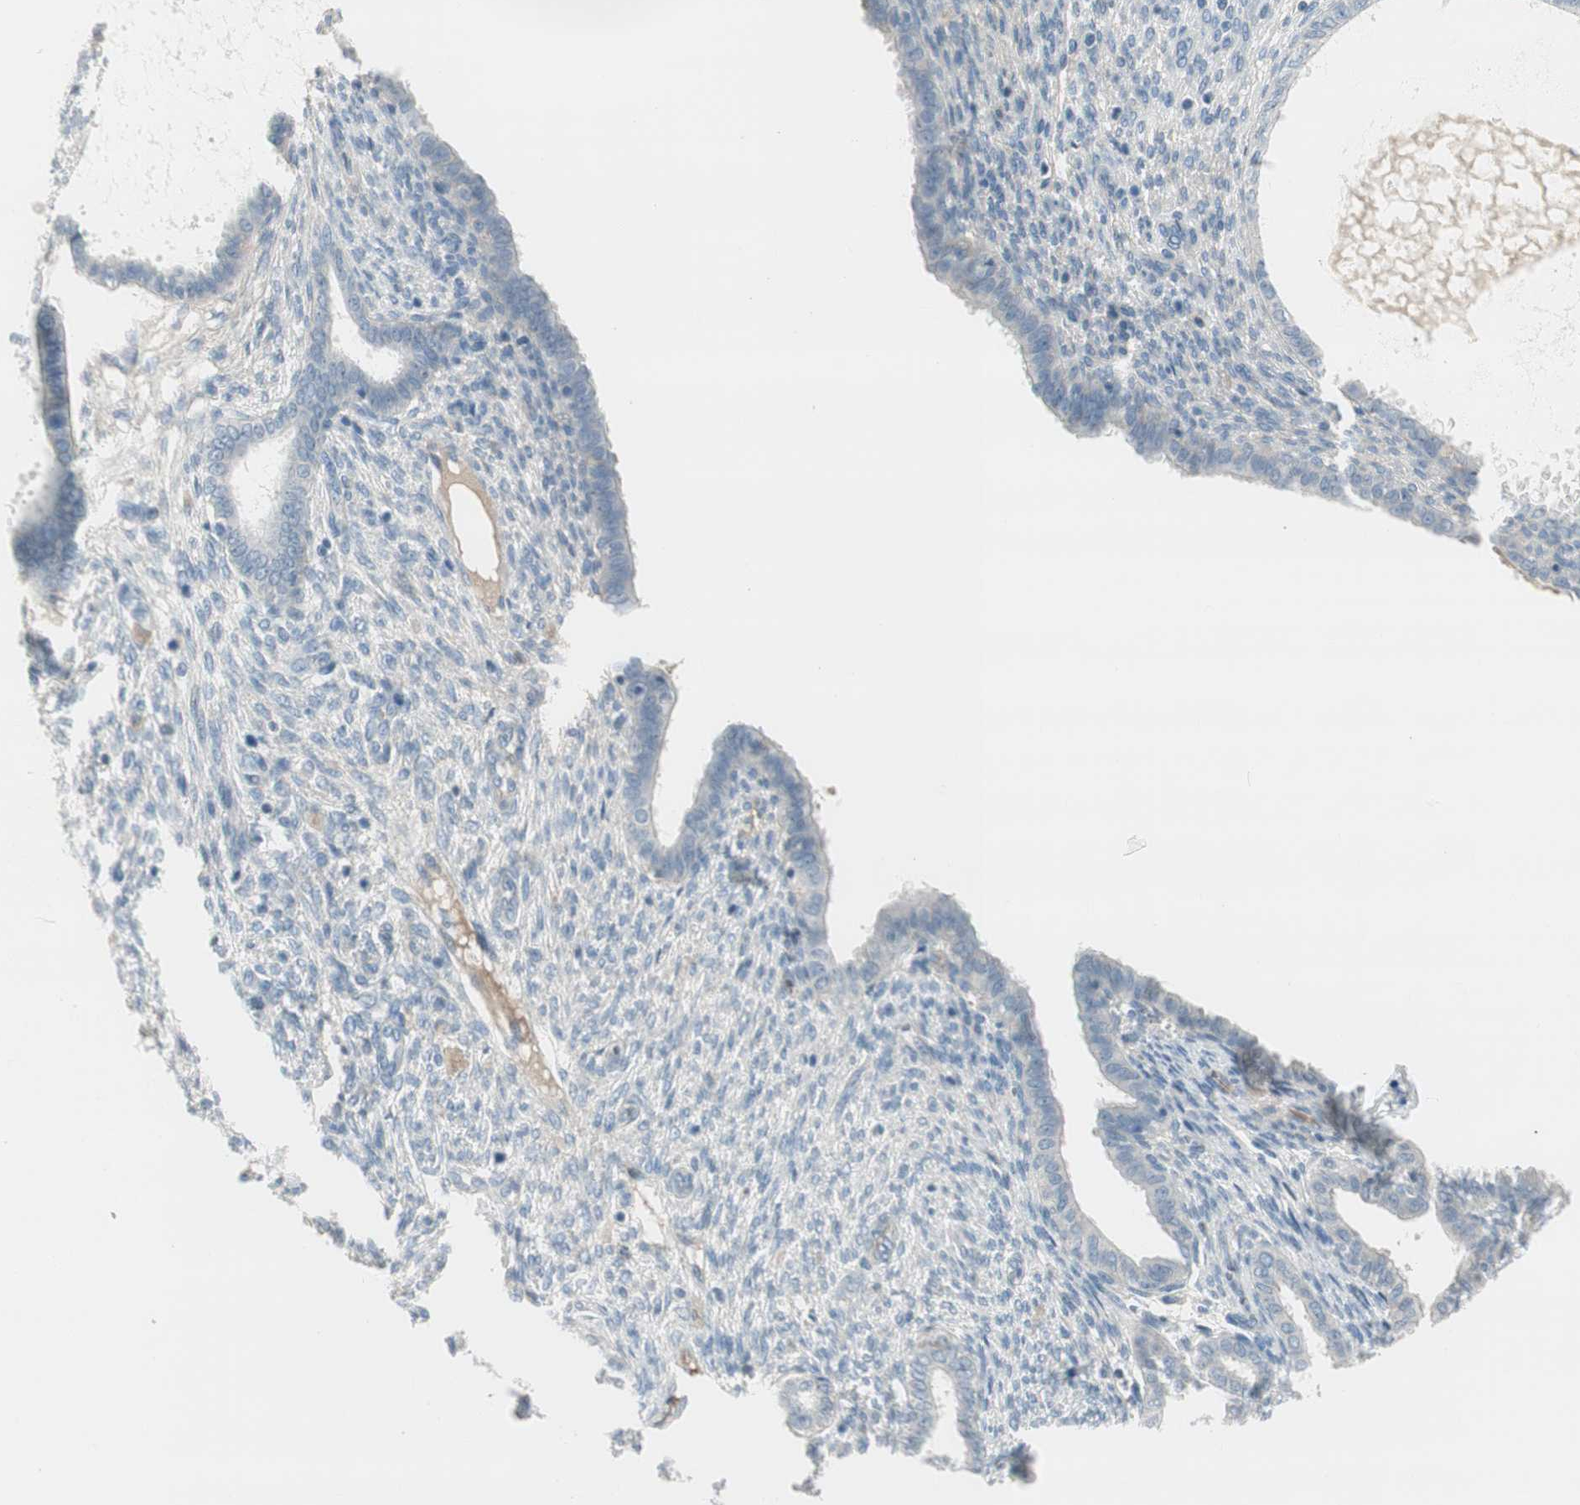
{"staining": {"intensity": "negative", "quantity": "none", "location": "none"}, "tissue": "endometrium", "cell_type": "Cells in endometrial stroma", "image_type": "normal", "snomed": [{"axis": "morphology", "description": "Normal tissue, NOS"}, {"axis": "topography", "description": "Endometrium"}], "caption": "Immunohistochemistry histopathology image of normal endometrium: human endometrium stained with DAB reveals no significant protein positivity in cells in endometrial stroma. (Immunohistochemistry, brightfield microscopy, high magnification).", "gene": "EVA1A", "patient": {"sex": "female", "age": 72}}